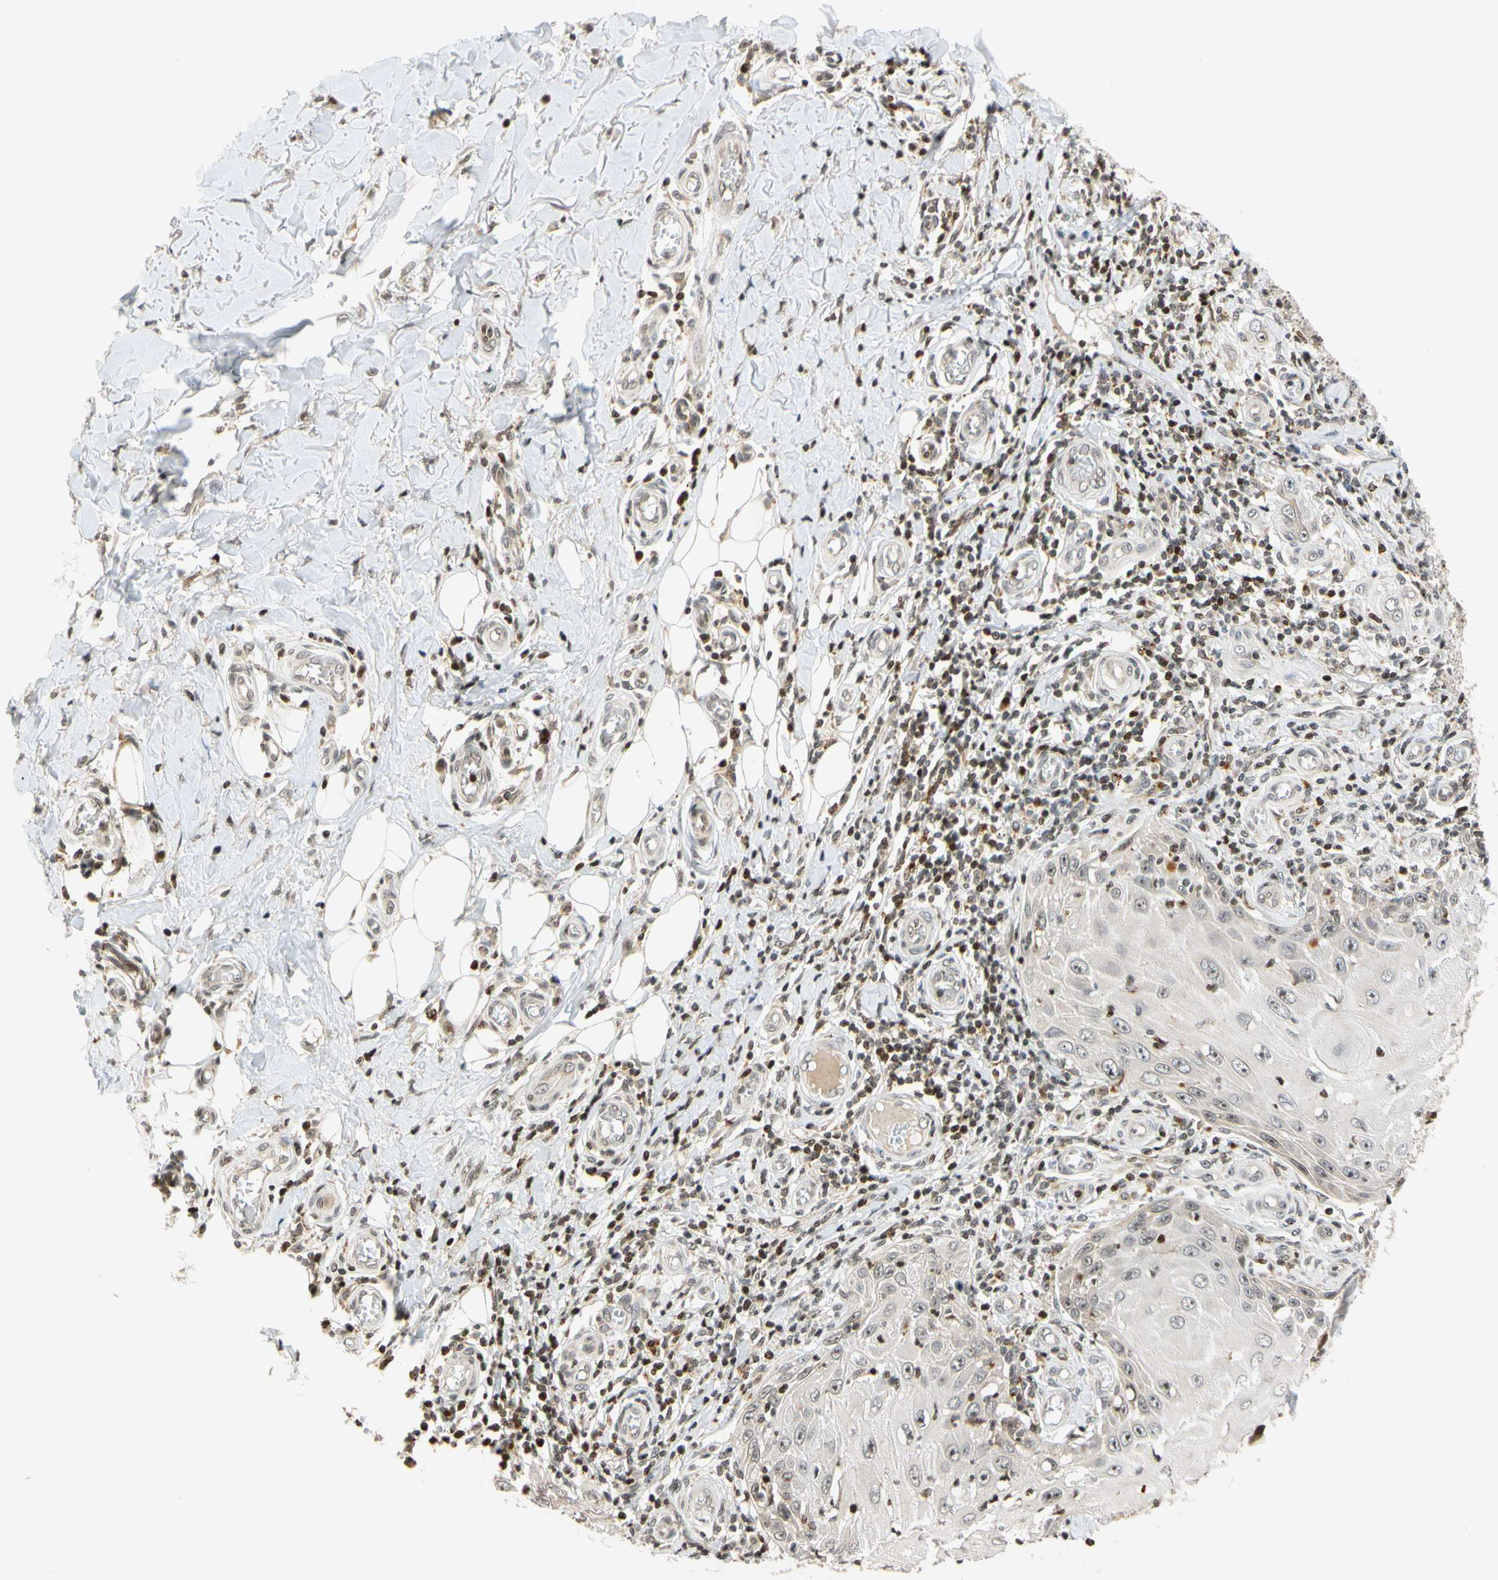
{"staining": {"intensity": "negative", "quantity": "none", "location": "none"}, "tissue": "skin cancer", "cell_type": "Tumor cells", "image_type": "cancer", "snomed": [{"axis": "morphology", "description": "Squamous cell carcinoma, NOS"}, {"axis": "topography", "description": "Skin"}], "caption": "A photomicrograph of human skin cancer (squamous cell carcinoma) is negative for staining in tumor cells. (Brightfield microscopy of DAB (3,3'-diaminobenzidine) IHC at high magnification).", "gene": "CDK7", "patient": {"sex": "female", "age": 73}}